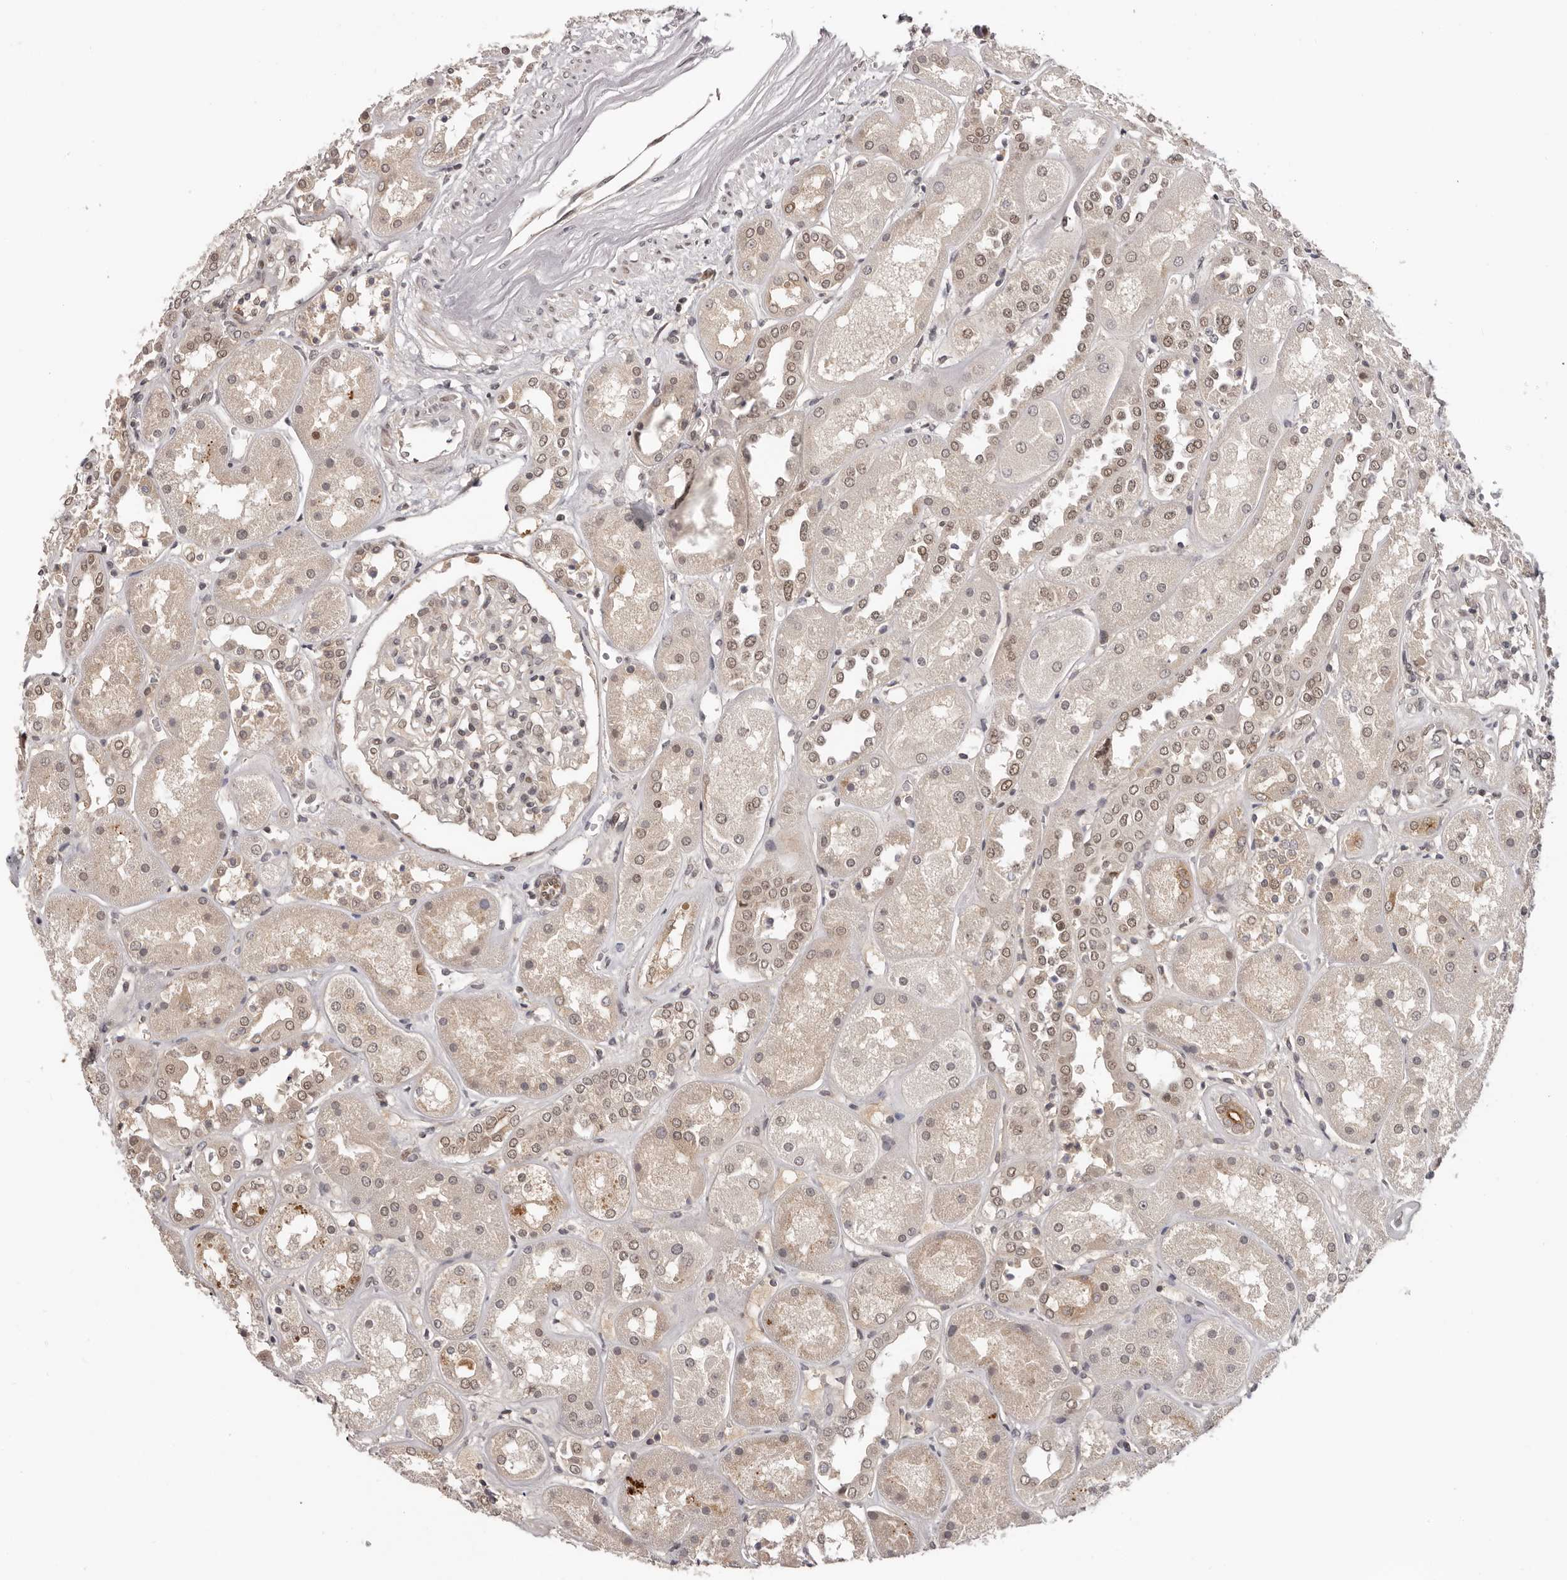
{"staining": {"intensity": "weak", "quantity": "25%-75%", "location": "nuclear"}, "tissue": "kidney", "cell_type": "Cells in glomeruli", "image_type": "normal", "snomed": [{"axis": "morphology", "description": "Normal tissue, NOS"}, {"axis": "topography", "description": "Kidney"}], "caption": "Immunohistochemical staining of normal human kidney exhibits 25%-75% levels of weak nuclear protein positivity in about 25%-75% of cells in glomeruli.", "gene": "TBX5", "patient": {"sex": "male", "age": 70}}